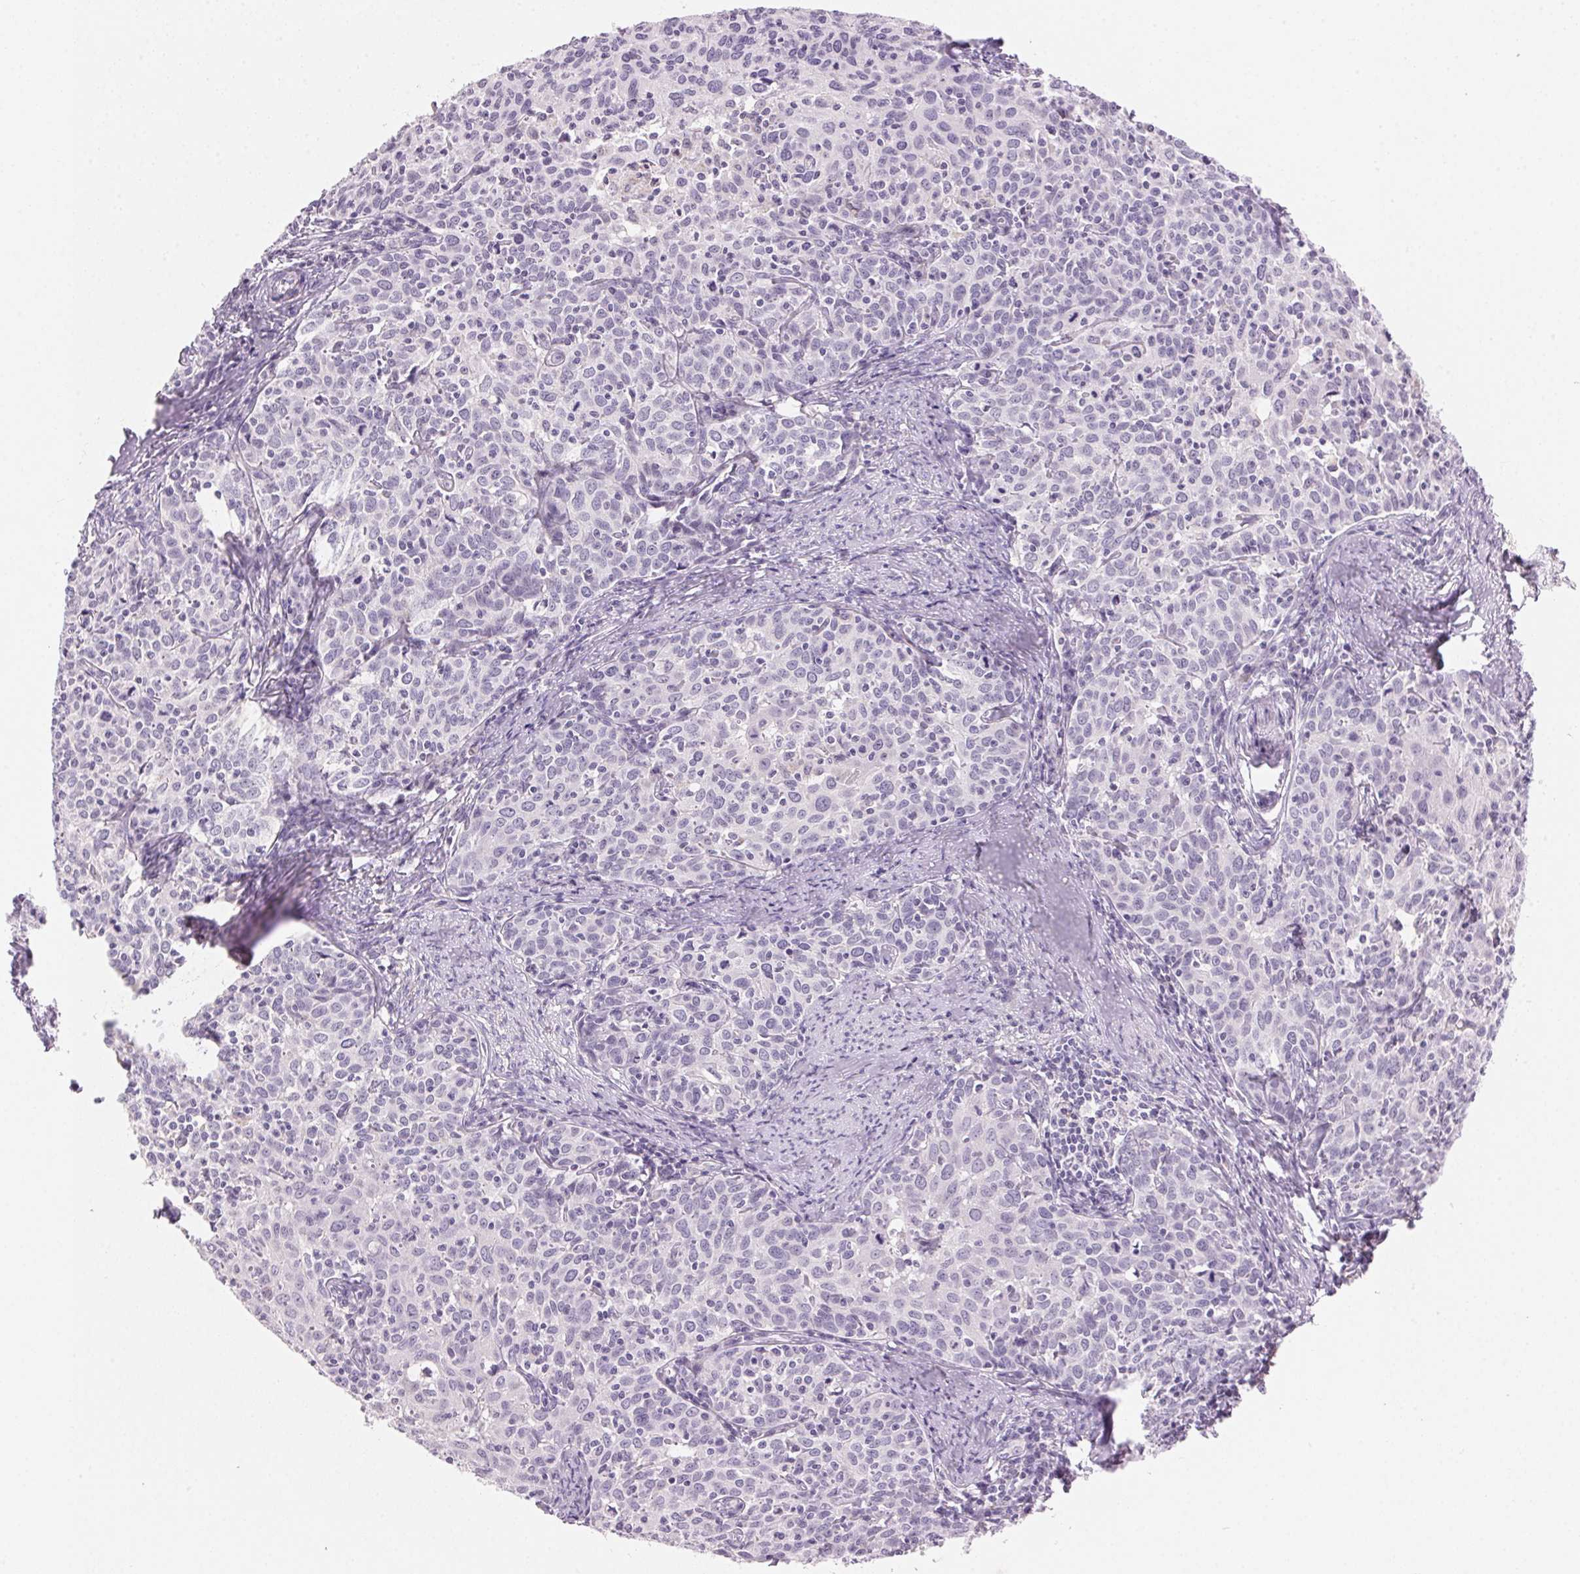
{"staining": {"intensity": "negative", "quantity": "none", "location": "none"}, "tissue": "cervical cancer", "cell_type": "Tumor cells", "image_type": "cancer", "snomed": [{"axis": "morphology", "description": "Squamous cell carcinoma, NOS"}, {"axis": "topography", "description": "Cervix"}], "caption": "This image is of cervical squamous cell carcinoma stained with immunohistochemistry to label a protein in brown with the nuclei are counter-stained blue. There is no staining in tumor cells.", "gene": "CYP11B1", "patient": {"sex": "female", "age": 62}}